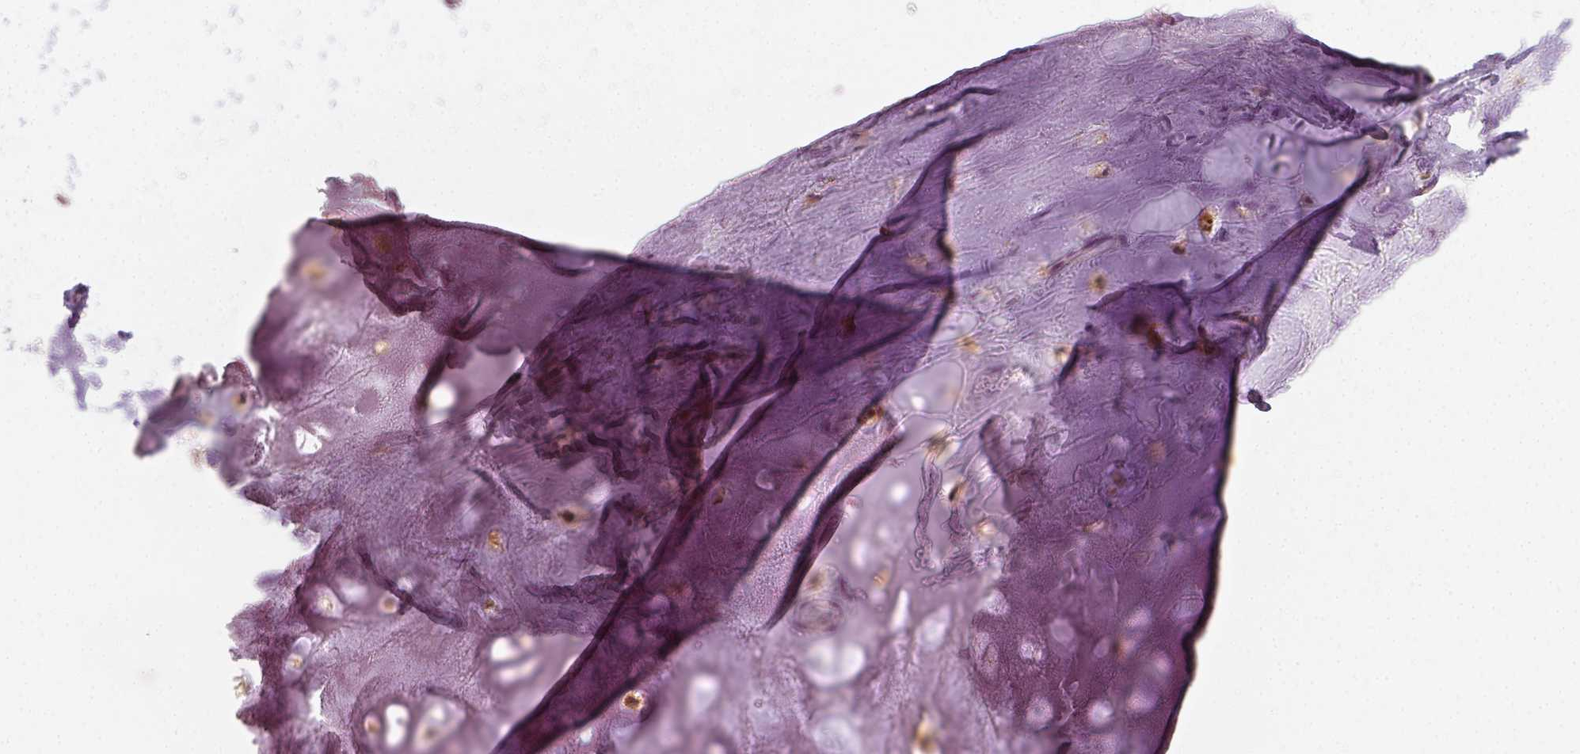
{"staining": {"intensity": "weak", "quantity": ">75%", "location": "cytoplasmic/membranous"}, "tissue": "soft tissue", "cell_type": "Chondrocytes", "image_type": "normal", "snomed": [{"axis": "morphology", "description": "Normal tissue, NOS"}, {"axis": "topography", "description": "Cartilage tissue"}], "caption": "Benign soft tissue shows weak cytoplasmic/membranous positivity in approximately >75% of chondrocytes Immunohistochemistry stains the protein in brown and the nuclei are stained blue..", "gene": "EPHB1", "patient": {"sex": "male", "age": 57}}